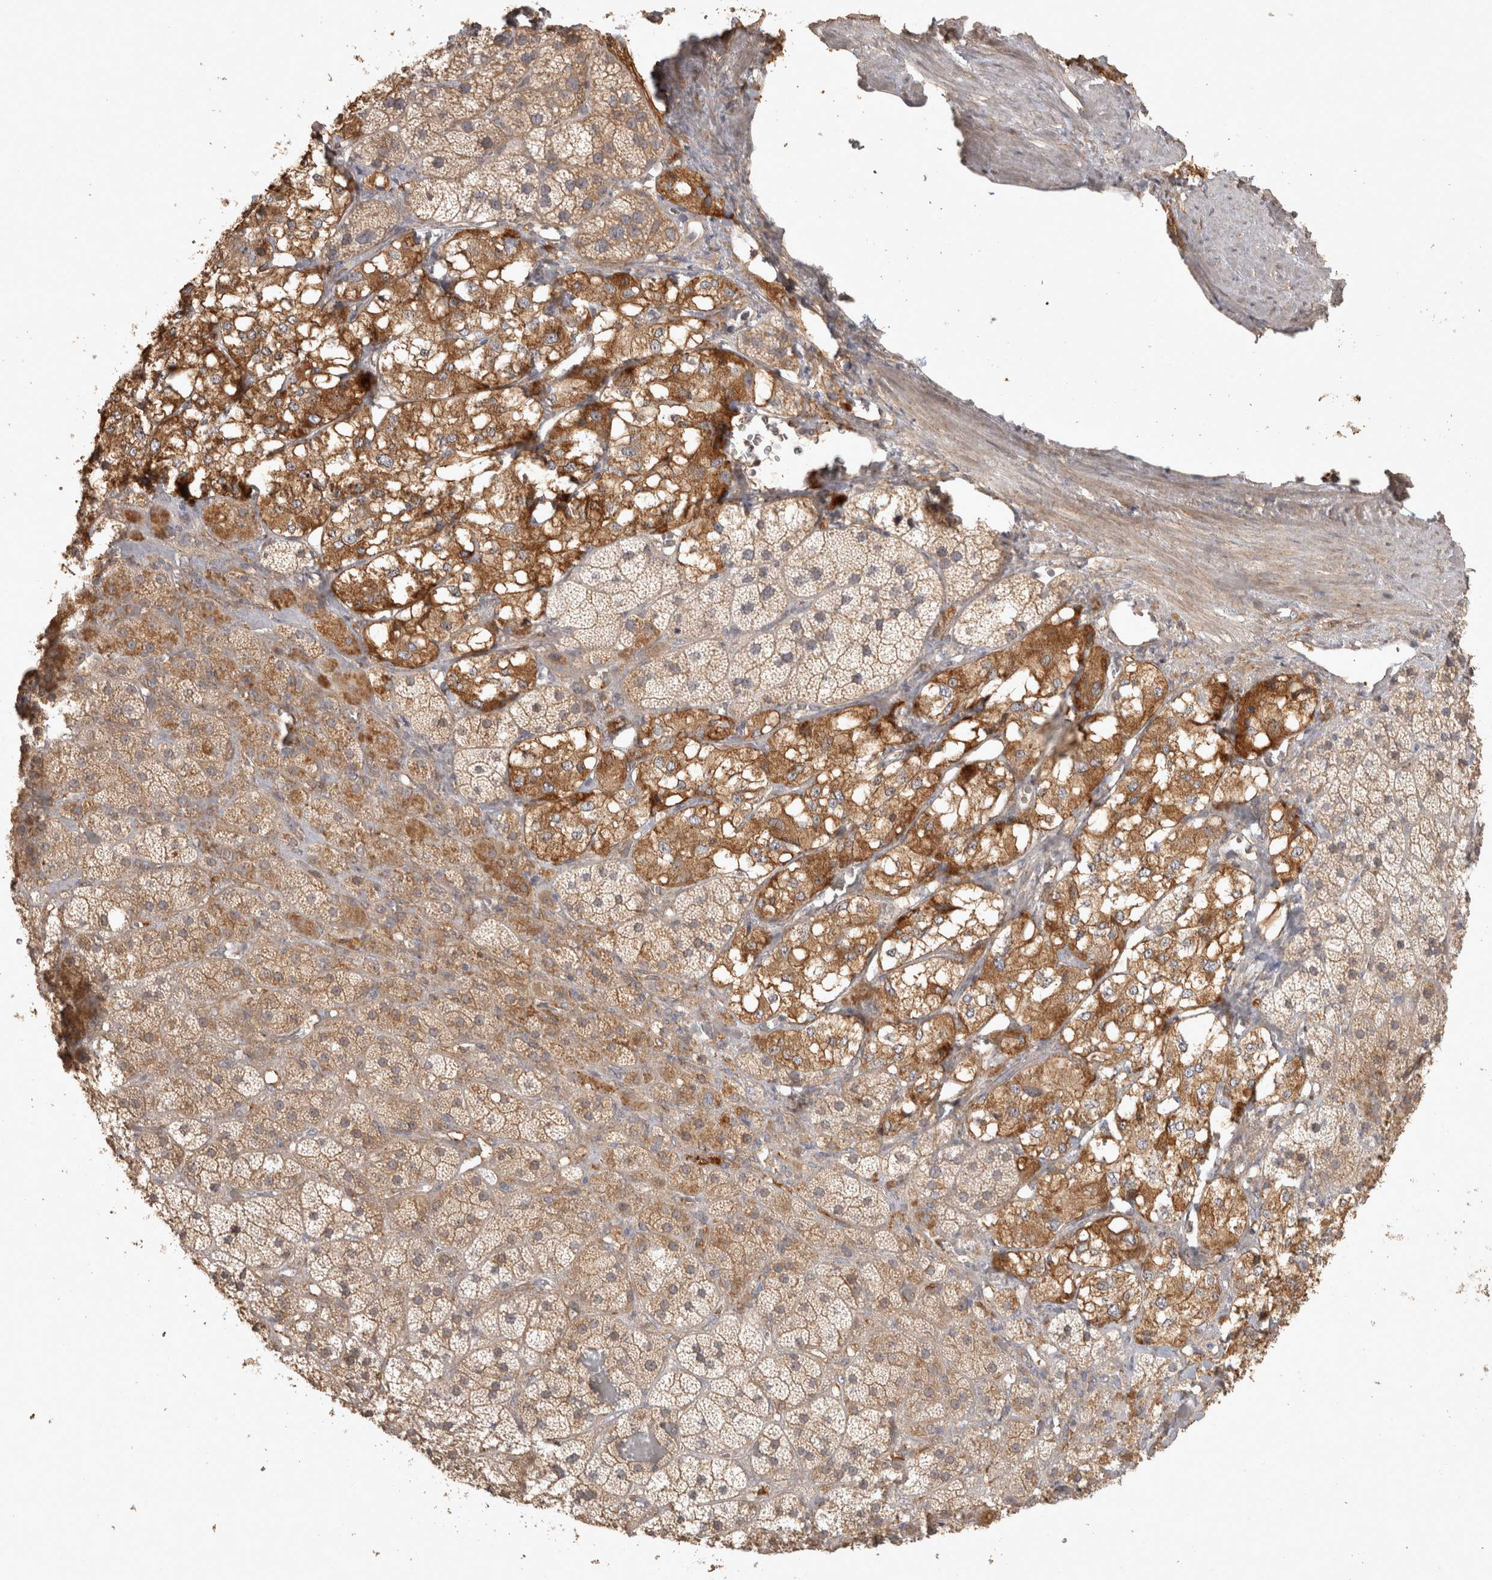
{"staining": {"intensity": "moderate", "quantity": "25%-75%", "location": "cytoplasmic/membranous"}, "tissue": "adrenal gland", "cell_type": "Glandular cells", "image_type": "normal", "snomed": [{"axis": "morphology", "description": "Normal tissue, NOS"}, {"axis": "topography", "description": "Adrenal gland"}], "caption": "Adrenal gland stained with immunohistochemistry (IHC) displays moderate cytoplasmic/membranous expression in approximately 25%-75% of glandular cells.", "gene": "OSTN", "patient": {"sex": "male", "age": 57}}